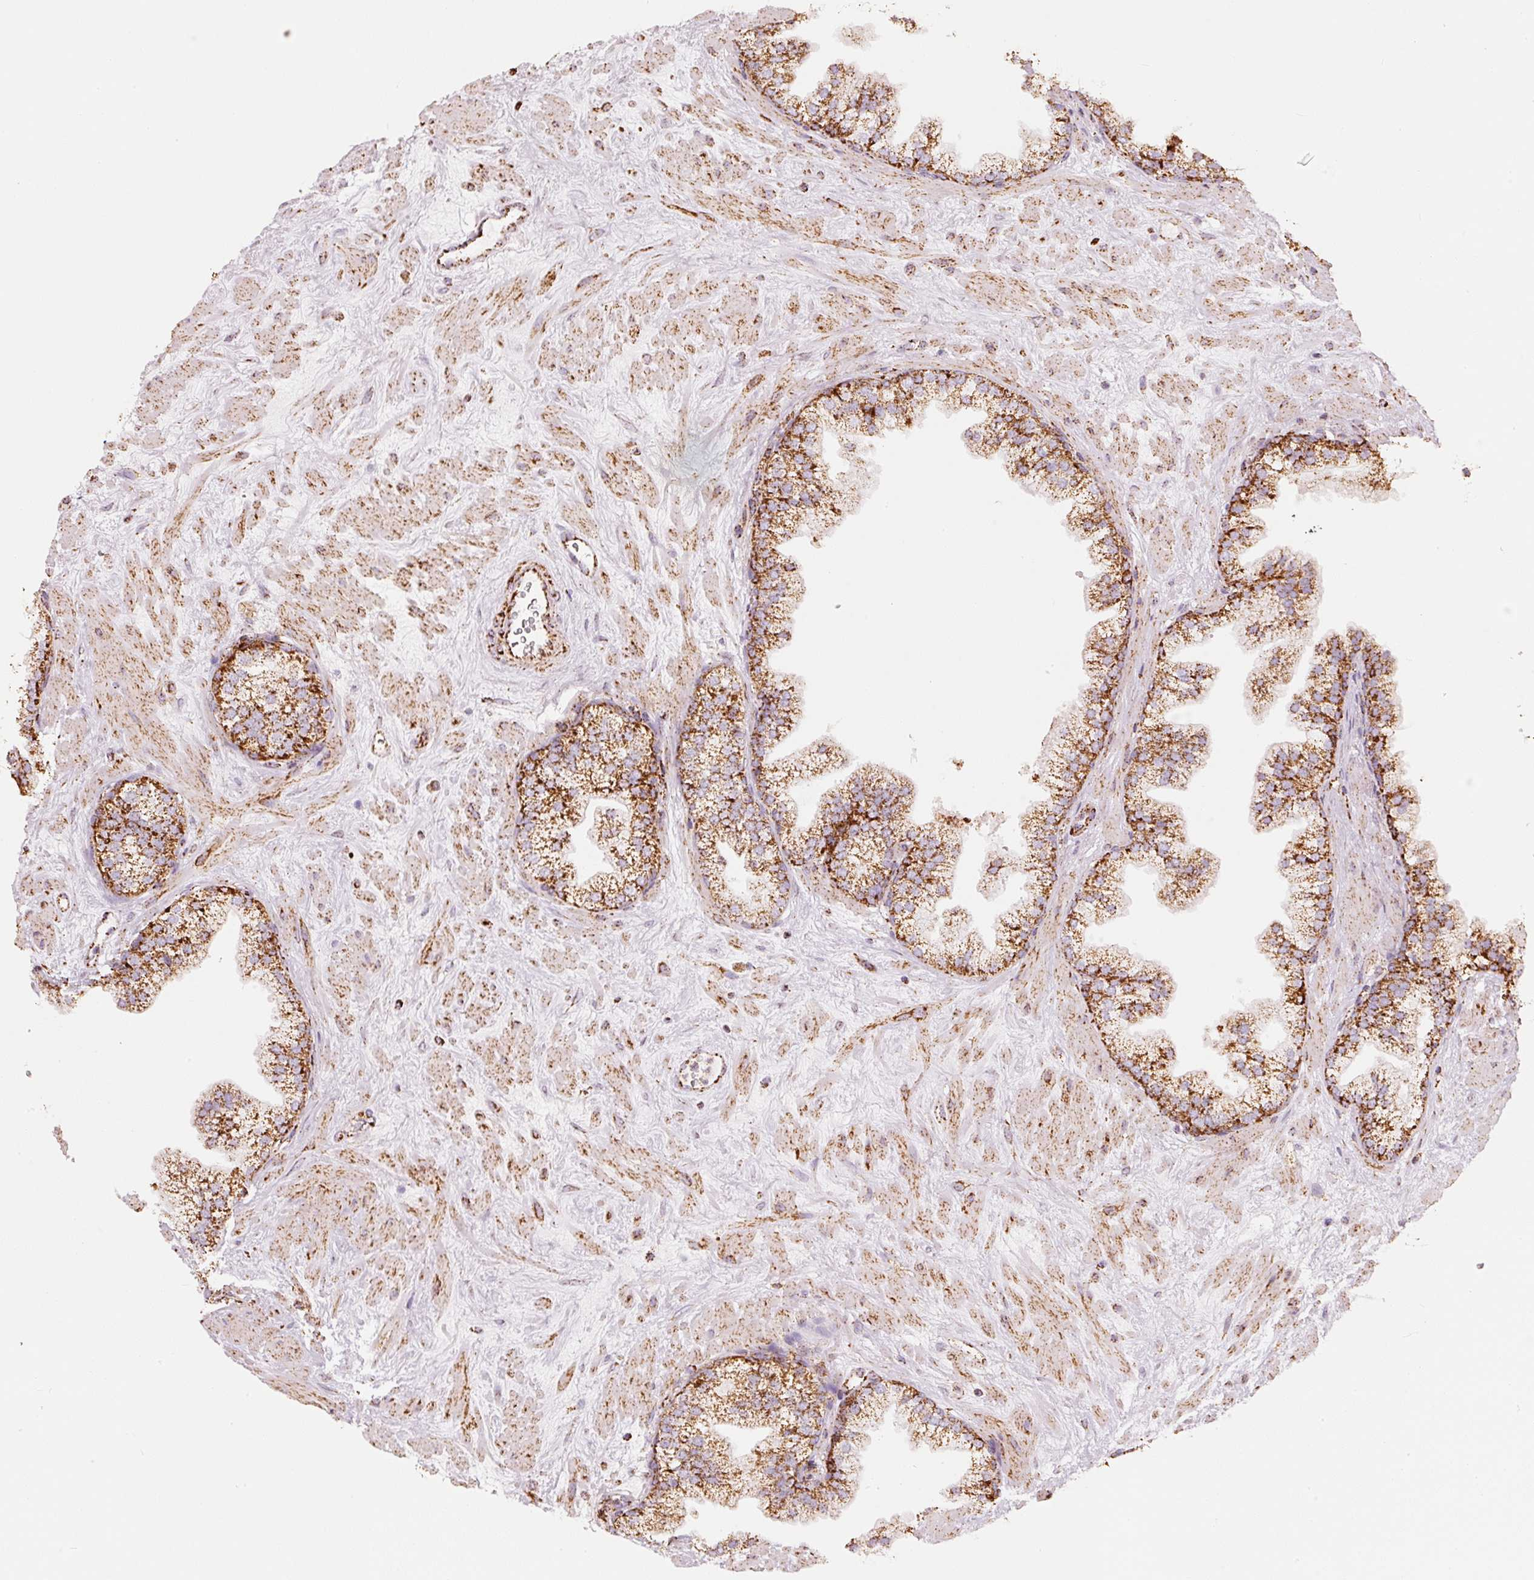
{"staining": {"intensity": "strong", "quantity": ">75%", "location": "cytoplasmic/membranous"}, "tissue": "prostate", "cell_type": "Glandular cells", "image_type": "normal", "snomed": [{"axis": "morphology", "description": "Normal tissue, NOS"}, {"axis": "topography", "description": "Prostate"}, {"axis": "topography", "description": "Peripheral nerve tissue"}], "caption": "Immunohistochemistry micrograph of normal prostate stained for a protein (brown), which shows high levels of strong cytoplasmic/membranous positivity in about >75% of glandular cells.", "gene": "UQCRC1", "patient": {"sex": "male", "age": 61}}